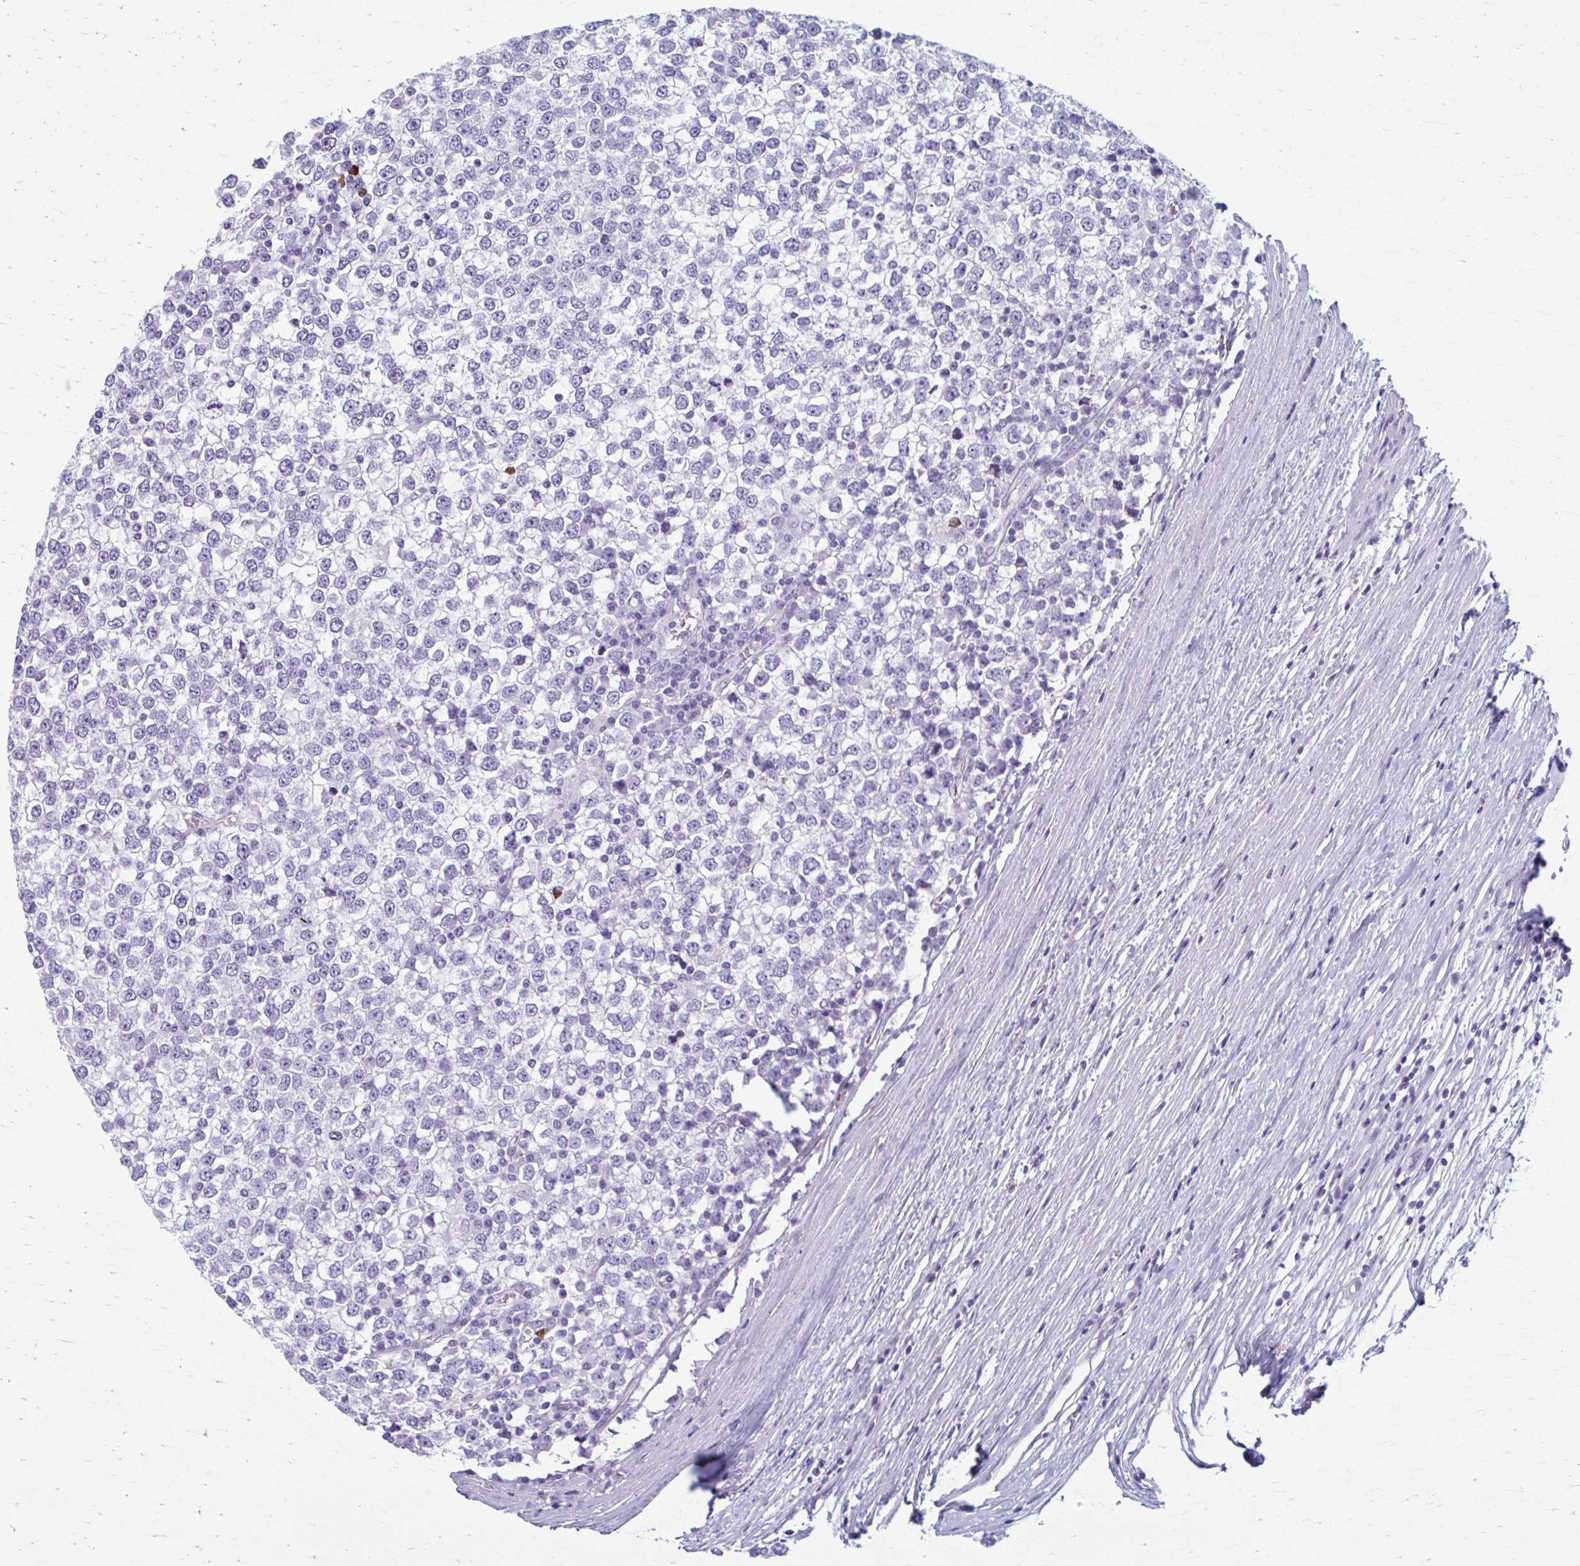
{"staining": {"intensity": "negative", "quantity": "none", "location": "none"}, "tissue": "testis cancer", "cell_type": "Tumor cells", "image_type": "cancer", "snomed": [{"axis": "morphology", "description": "Seminoma, NOS"}, {"axis": "topography", "description": "Testis"}], "caption": "Immunohistochemical staining of testis cancer demonstrates no significant staining in tumor cells.", "gene": "C12orf71", "patient": {"sex": "male", "age": 65}}